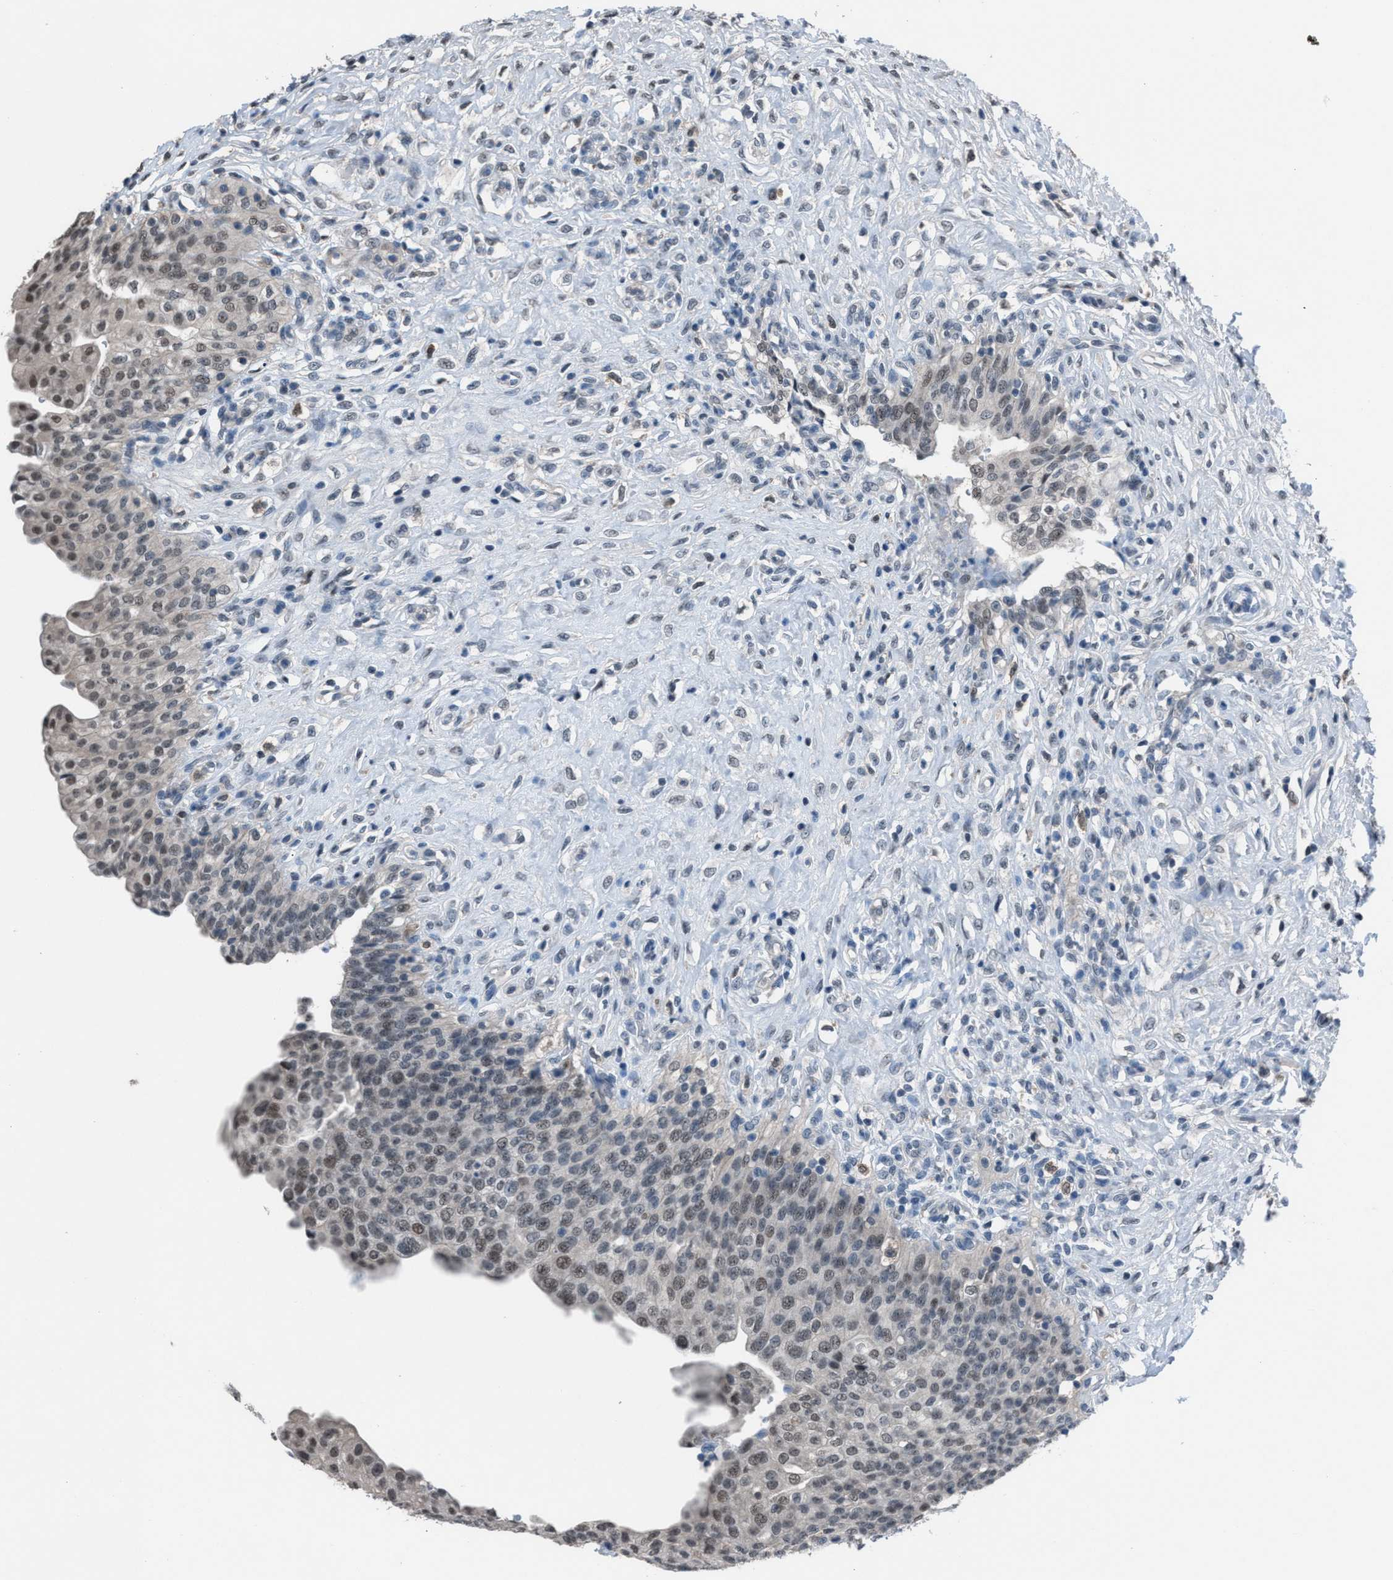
{"staining": {"intensity": "weak", "quantity": "25%-75%", "location": "cytoplasmic/membranous,nuclear"}, "tissue": "urinary bladder", "cell_type": "Urothelial cells", "image_type": "normal", "snomed": [{"axis": "morphology", "description": "Urothelial carcinoma, High grade"}, {"axis": "topography", "description": "Urinary bladder"}], "caption": "This image demonstrates immunohistochemistry (IHC) staining of normal human urinary bladder, with low weak cytoplasmic/membranous,nuclear expression in about 25%-75% of urothelial cells.", "gene": "ZNF276", "patient": {"sex": "male", "age": 46}}